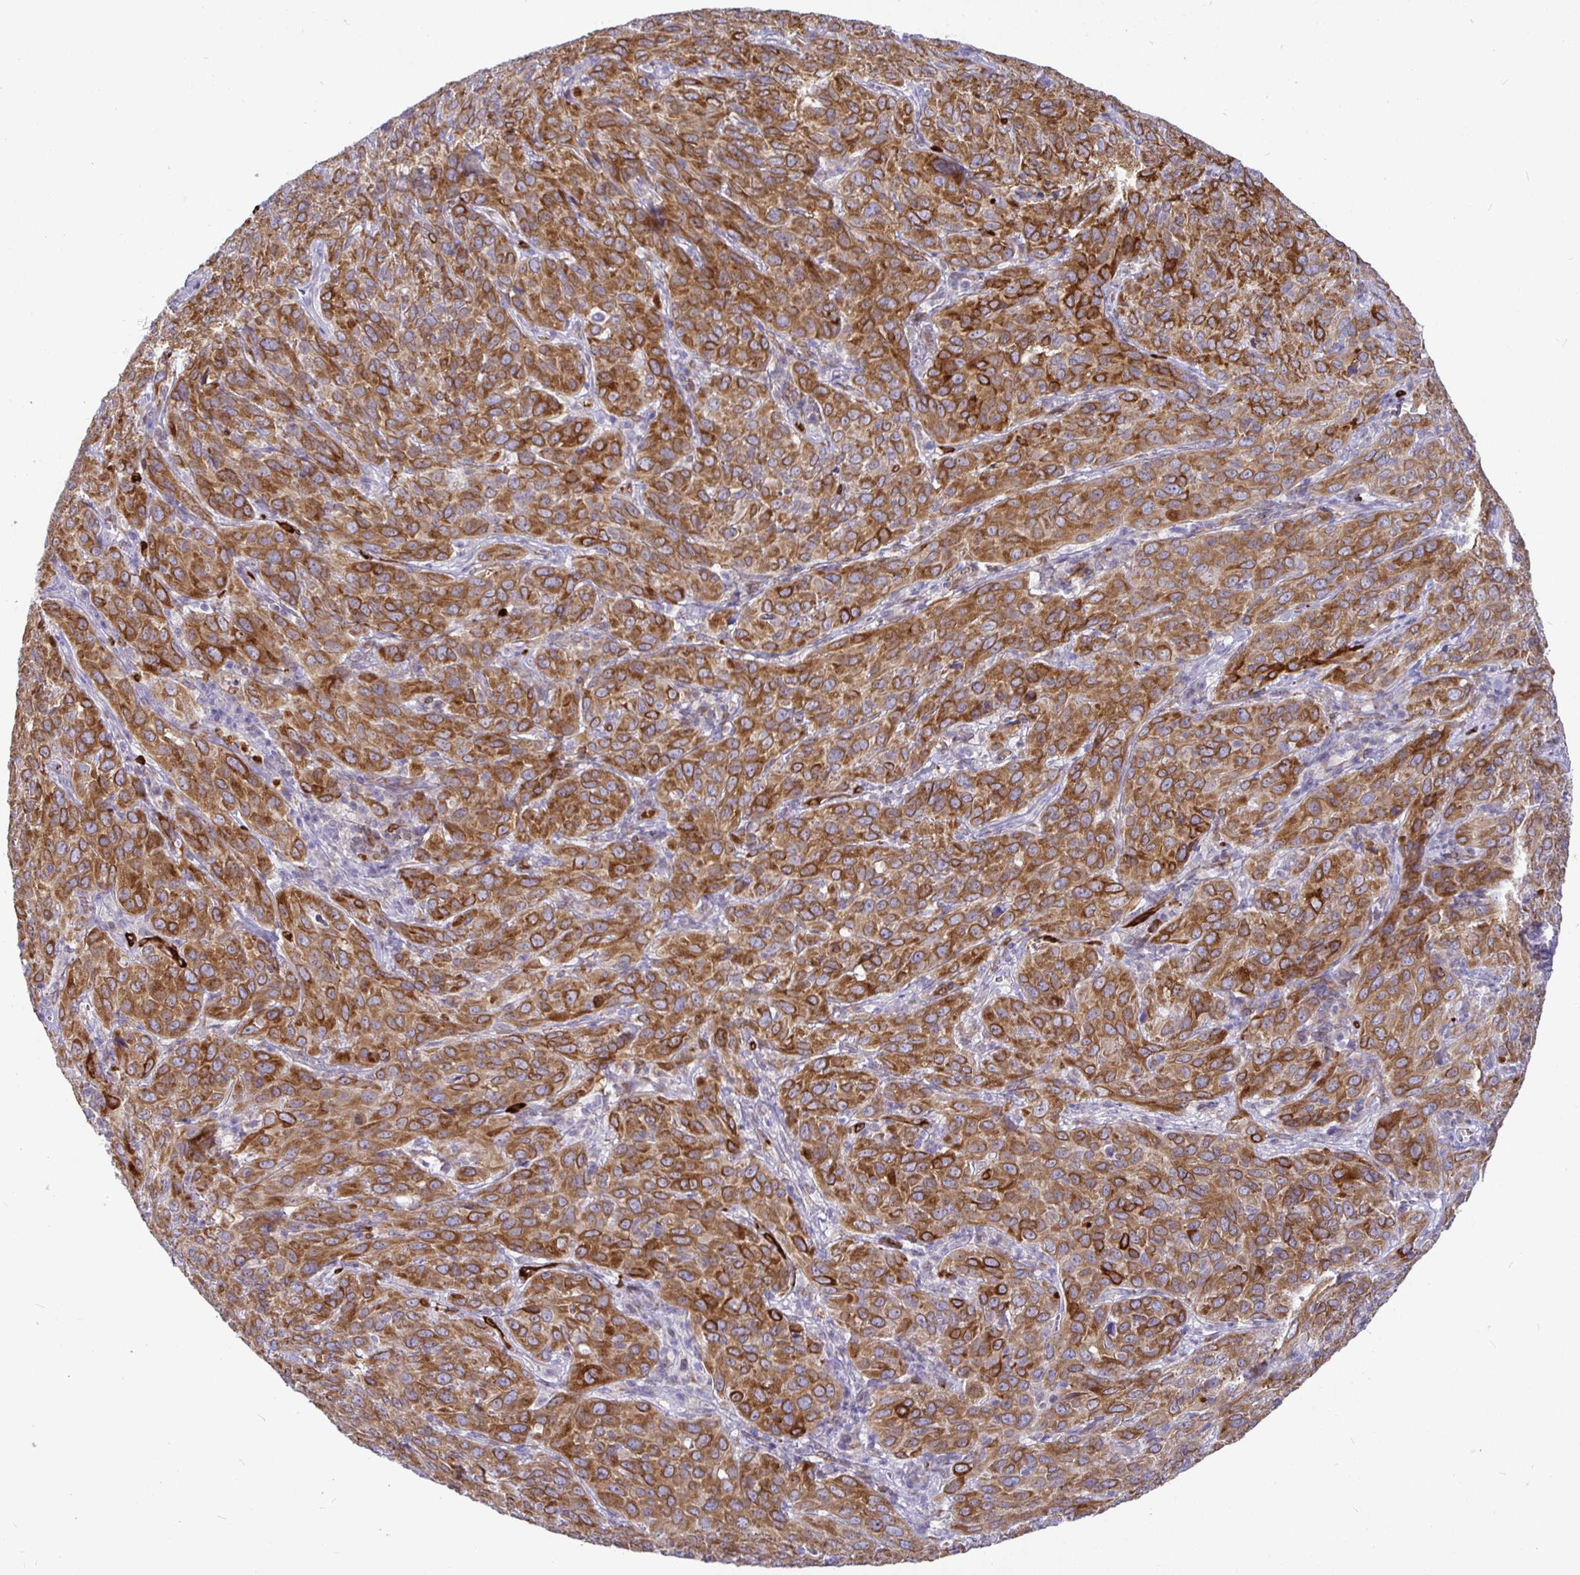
{"staining": {"intensity": "moderate", "quantity": ">75%", "location": "cytoplasmic/membranous"}, "tissue": "cervical cancer", "cell_type": "Tumor cells", "image_type": "cancer", "snomed": [{"axis": "morphology", "description": "Normal tissue, NOS"}, {"axis": "morphology", "description": "Squamous cell carcinoma, NOS"}, {"axis": "topography", "description": "Cervix"}], "caption": "DAB (3,3'-diaminobenzidine) immunohistochemical staining of cervical cancer displays moderate cytoplasmic/membranous protein positivity in approximately >75% of tumor cells.", "gene": "TP53I11", "patient": {"sex": "female", "age": 51}}